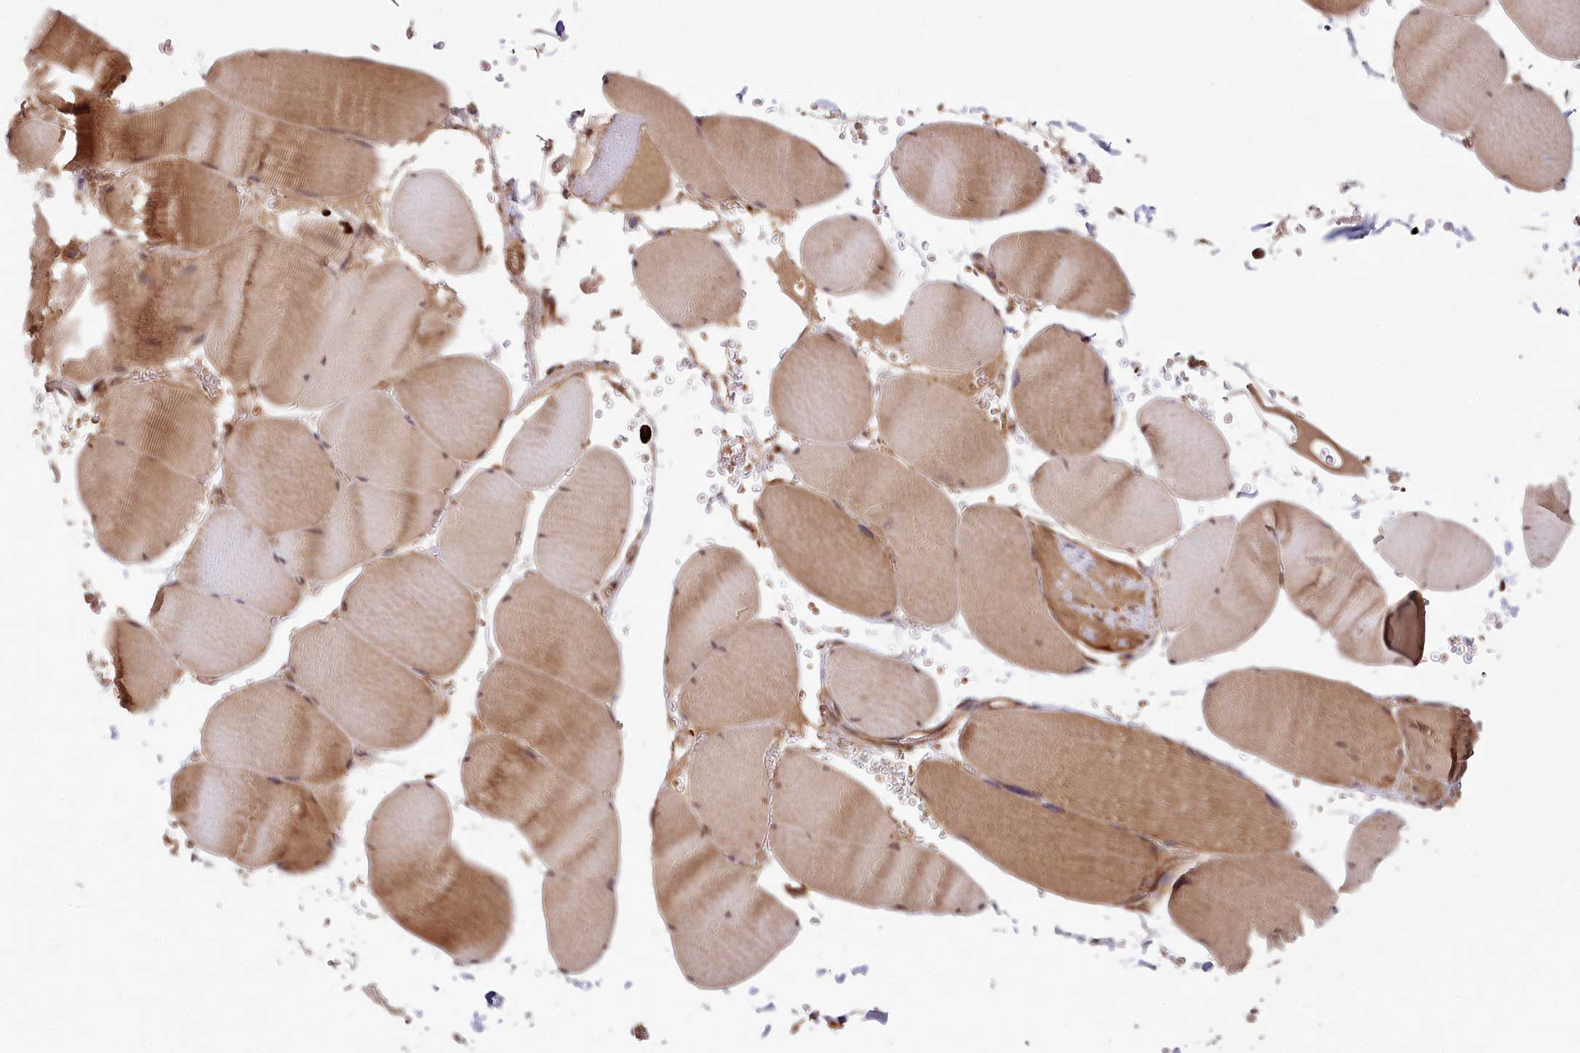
{"staining": {"intensity": "moderate", "quantity": ">75%", "location": "cytoplasmic/membranous,nuclear"}, "tissue": "skeletal muscle", "cell_type": "Myocytes", "image_type": "normal", "snomed": [{"axis": "morphology", "description": "Normal tissue, NOS"}, {"axis": "topography", "description": "Skeletal muscle"}, {"axis": "topography", "description": "Head-Neck"}], "caption": "A photomicrograph showing moderate cytoplasmic/membranous,nuclear positivity in approximately >75% of myocytes in unremarkable skeletal muscle, as visualized by brown immunohistochemical staining.", "gene": "CARD19", "patient": {"sex": "male", "age": 66}}